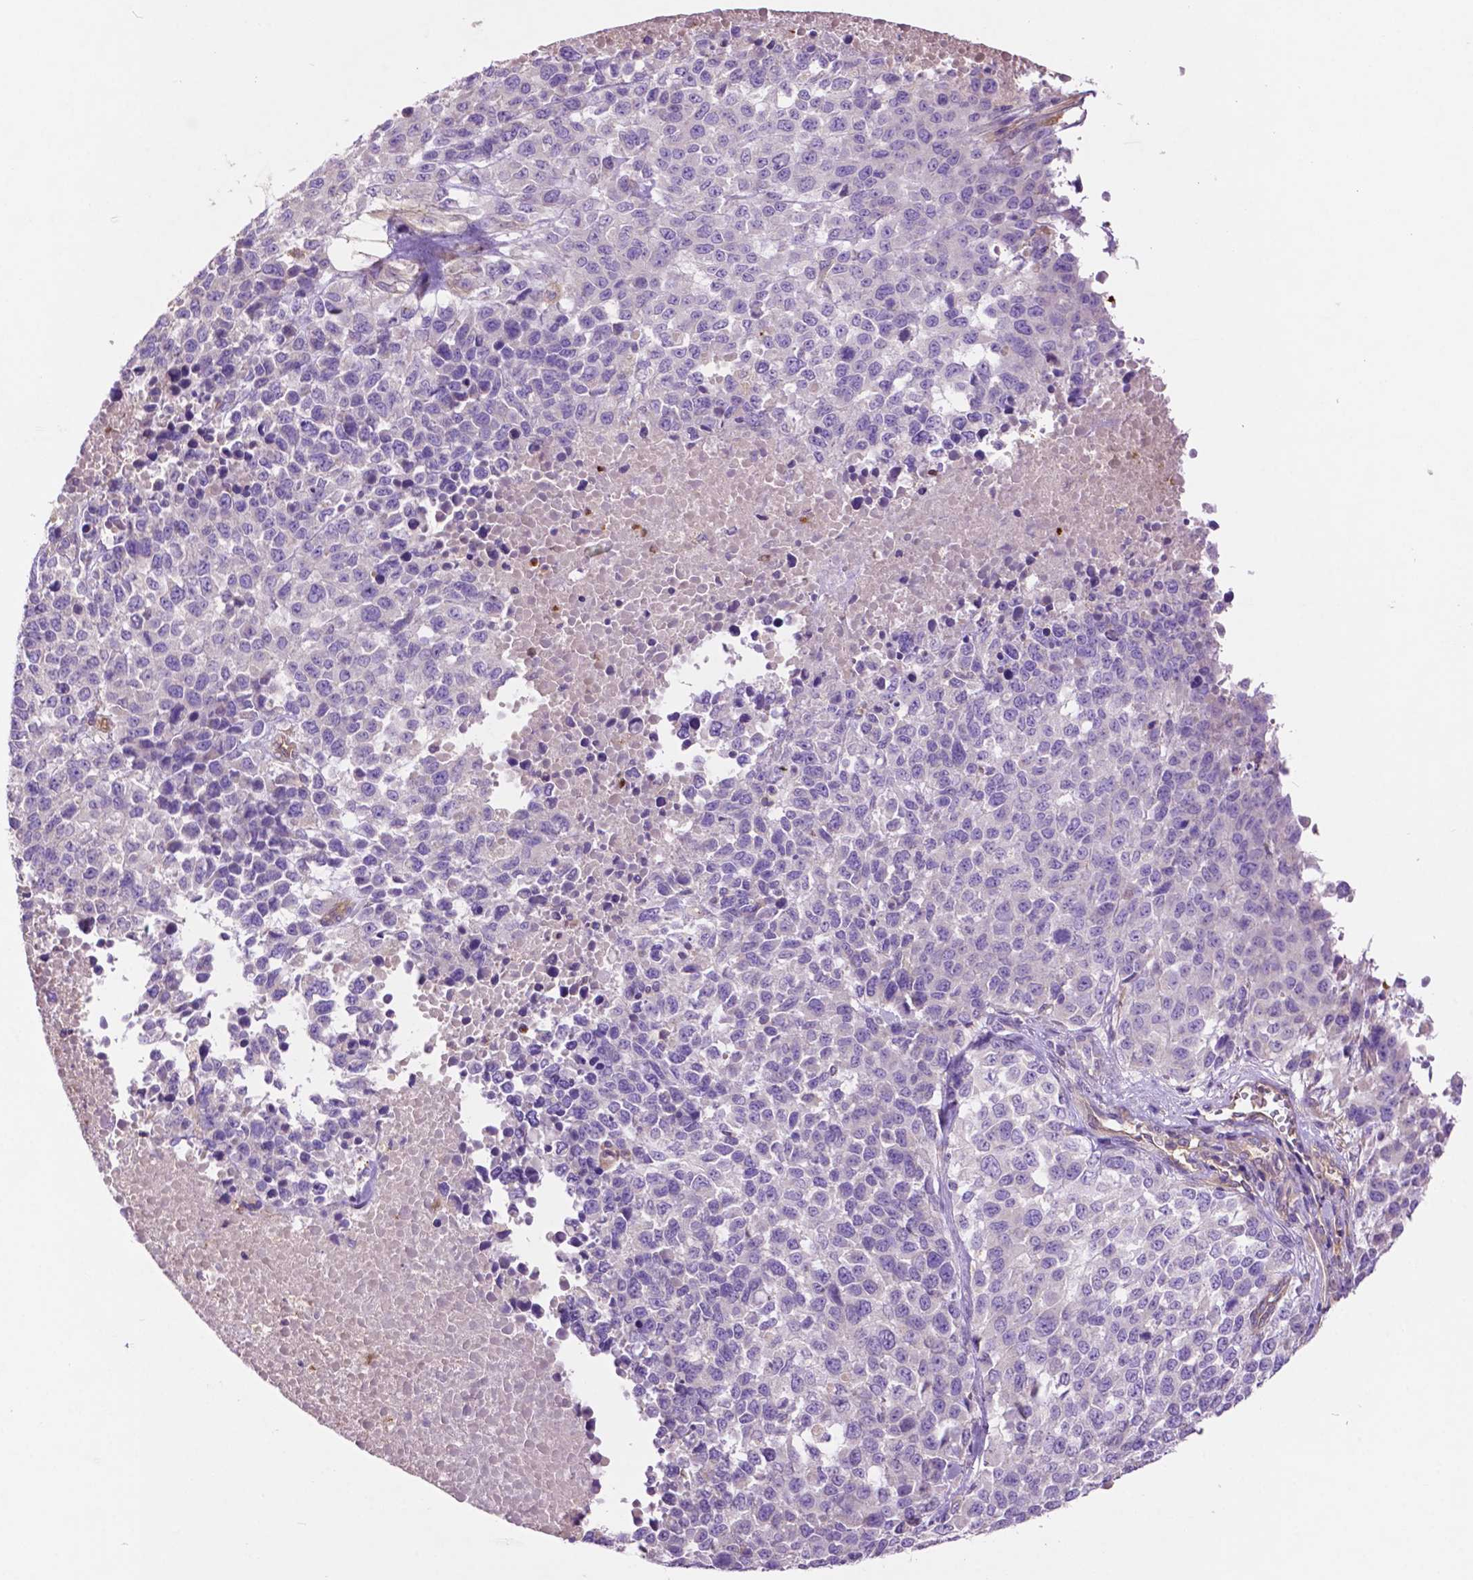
{"staining": {"intensity": "negative", "quantity": "none", "location": "none"}, "tissue": "melanoma", "cell_type": "Tumor cells", "image_type": "cancer", "snomed": [{"axis": "morphology", "description": "Malignant melanoma, Metastatic site"}, {"axis": "topography", "description": "Skin"}], "caption": "There is no significant positivity in tumor cells of malignant melanoma (metastatic site).", "gene": "GDPD5", "patient": {"sex": "male", "age": 84}}